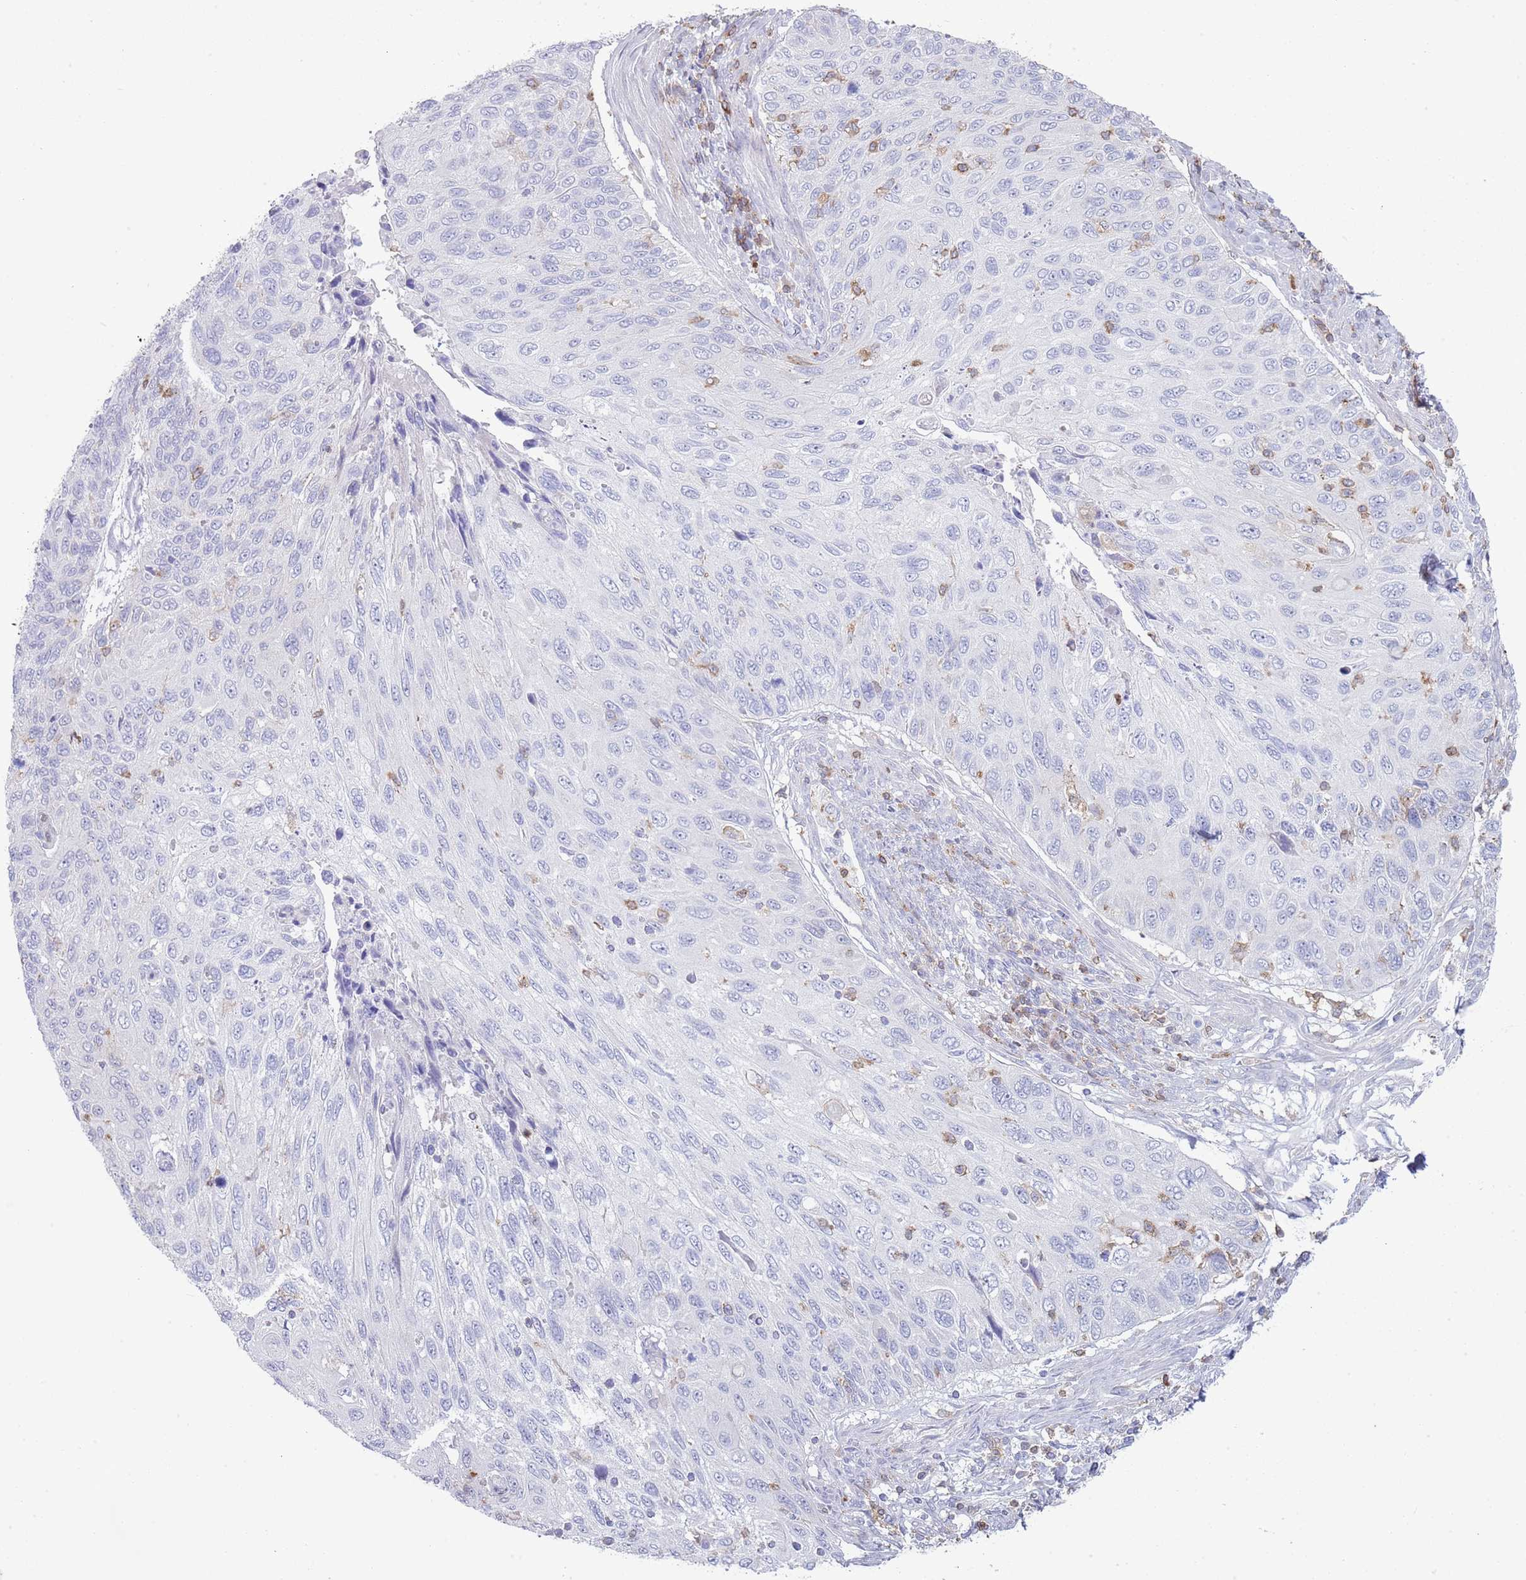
{"staining": {"intensity": "negative", "quantity": "none", "location": "none"}, "tissue": "cervical cancer", "cell_type": "Tumor cells", "image_type": "cancer", "snomed": [{"axis": "morphology", "description": "Squamous cell carcinoma, NOS"}, {"axis": "topography", "description": "Cervix"}], "caption": "Cervical cancer stained for a protein using immunohistochemistry shows no expression tumor cells.", "gene": "LPXN", "patient": {"sex": "female", "age": 70}}